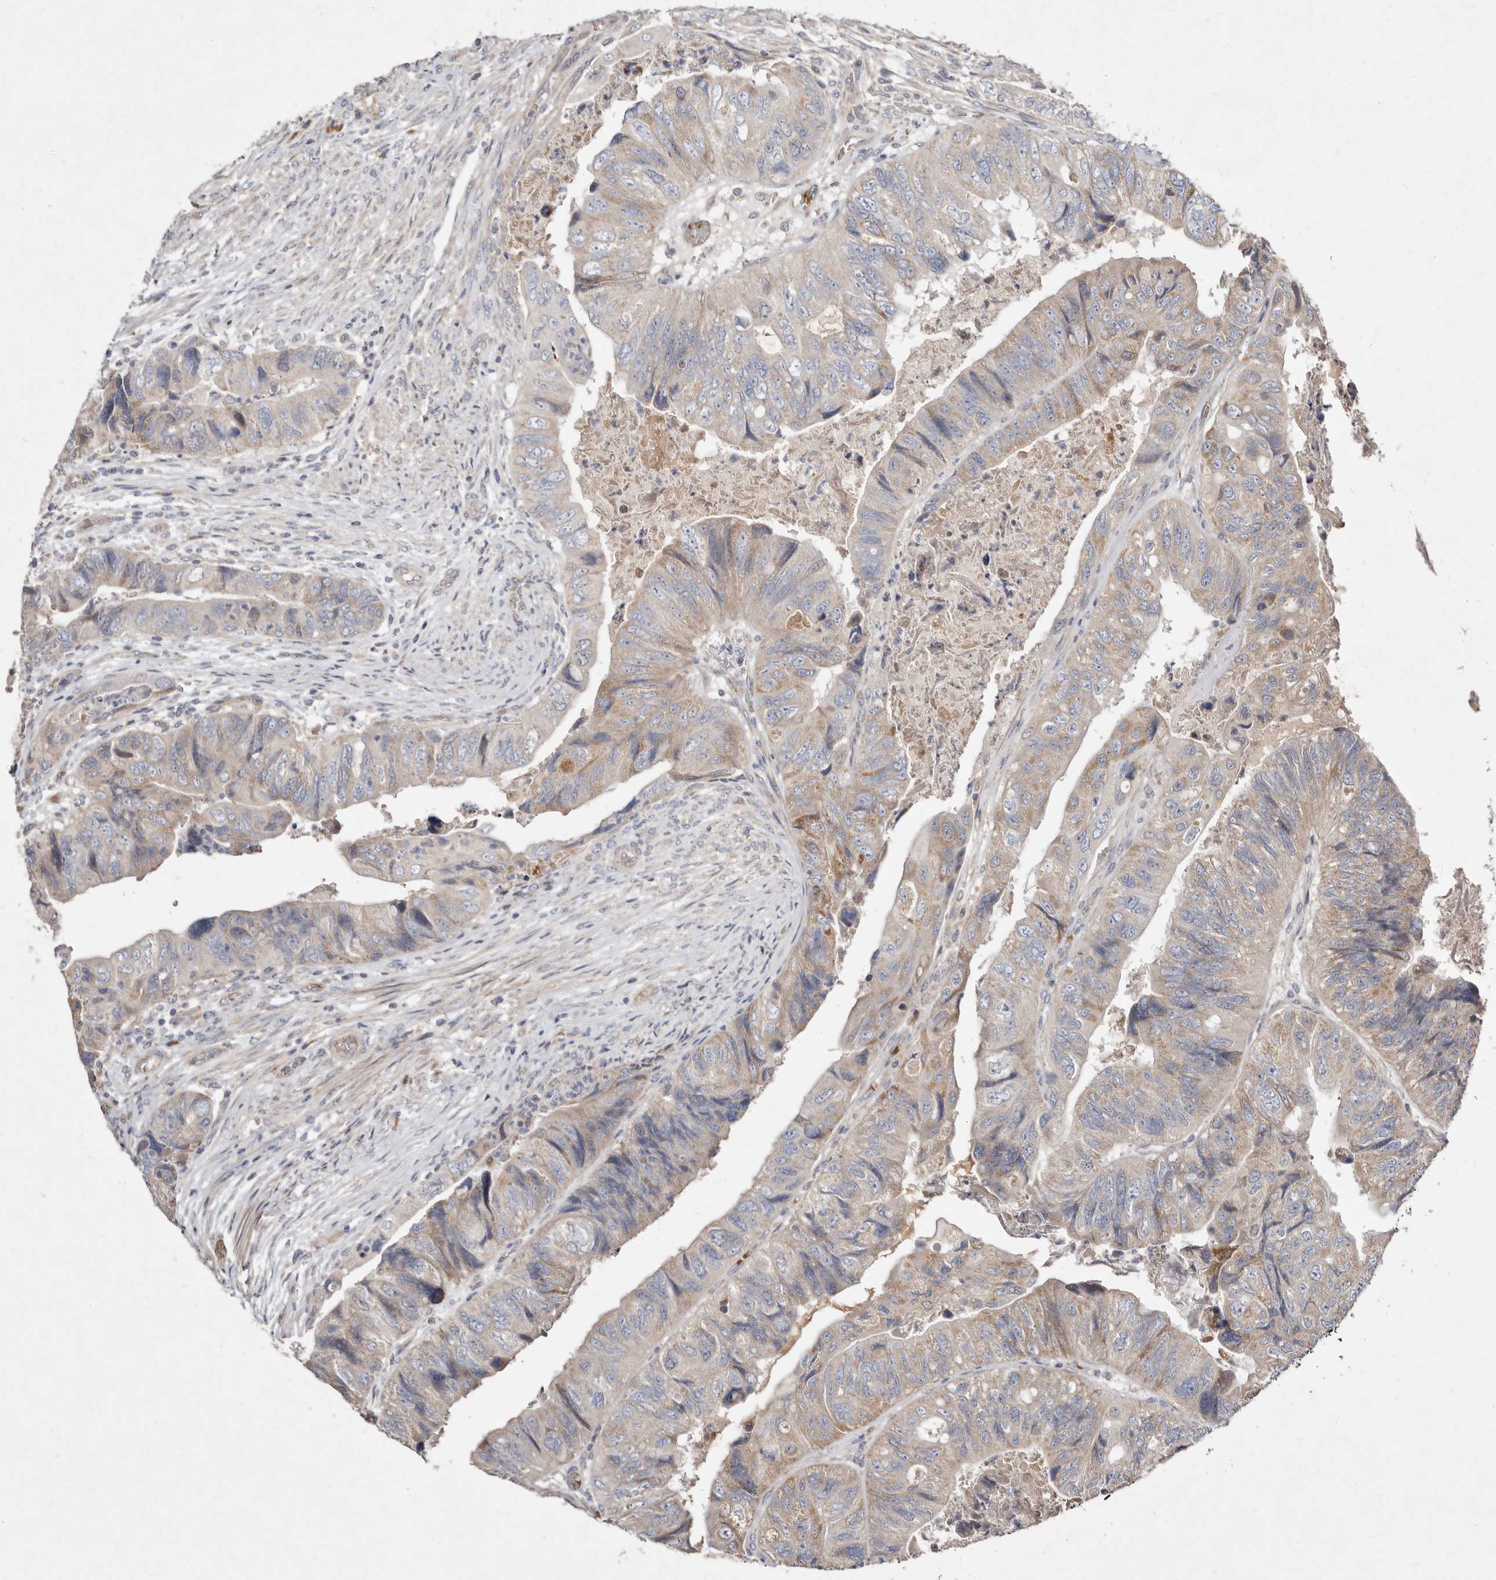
{"staining": {"intensity": "weak", "quantity": "<25%", "location": "cytoplasmic/membranous"}, "tissue": "colorectal cancer", "cell_type": "Tumor cells", "image_type": "cancer", "snomed": [{"axis": "morphology", "description": "Adenocarcinoma, NOS"}, {"axis": "topography", "description": "Rectum"}], "caption": "Tumor cells show no significant staining in colorectal cancer.", "gene": "SLC25A20", "patient": {"sex": "male", "age": 63}}